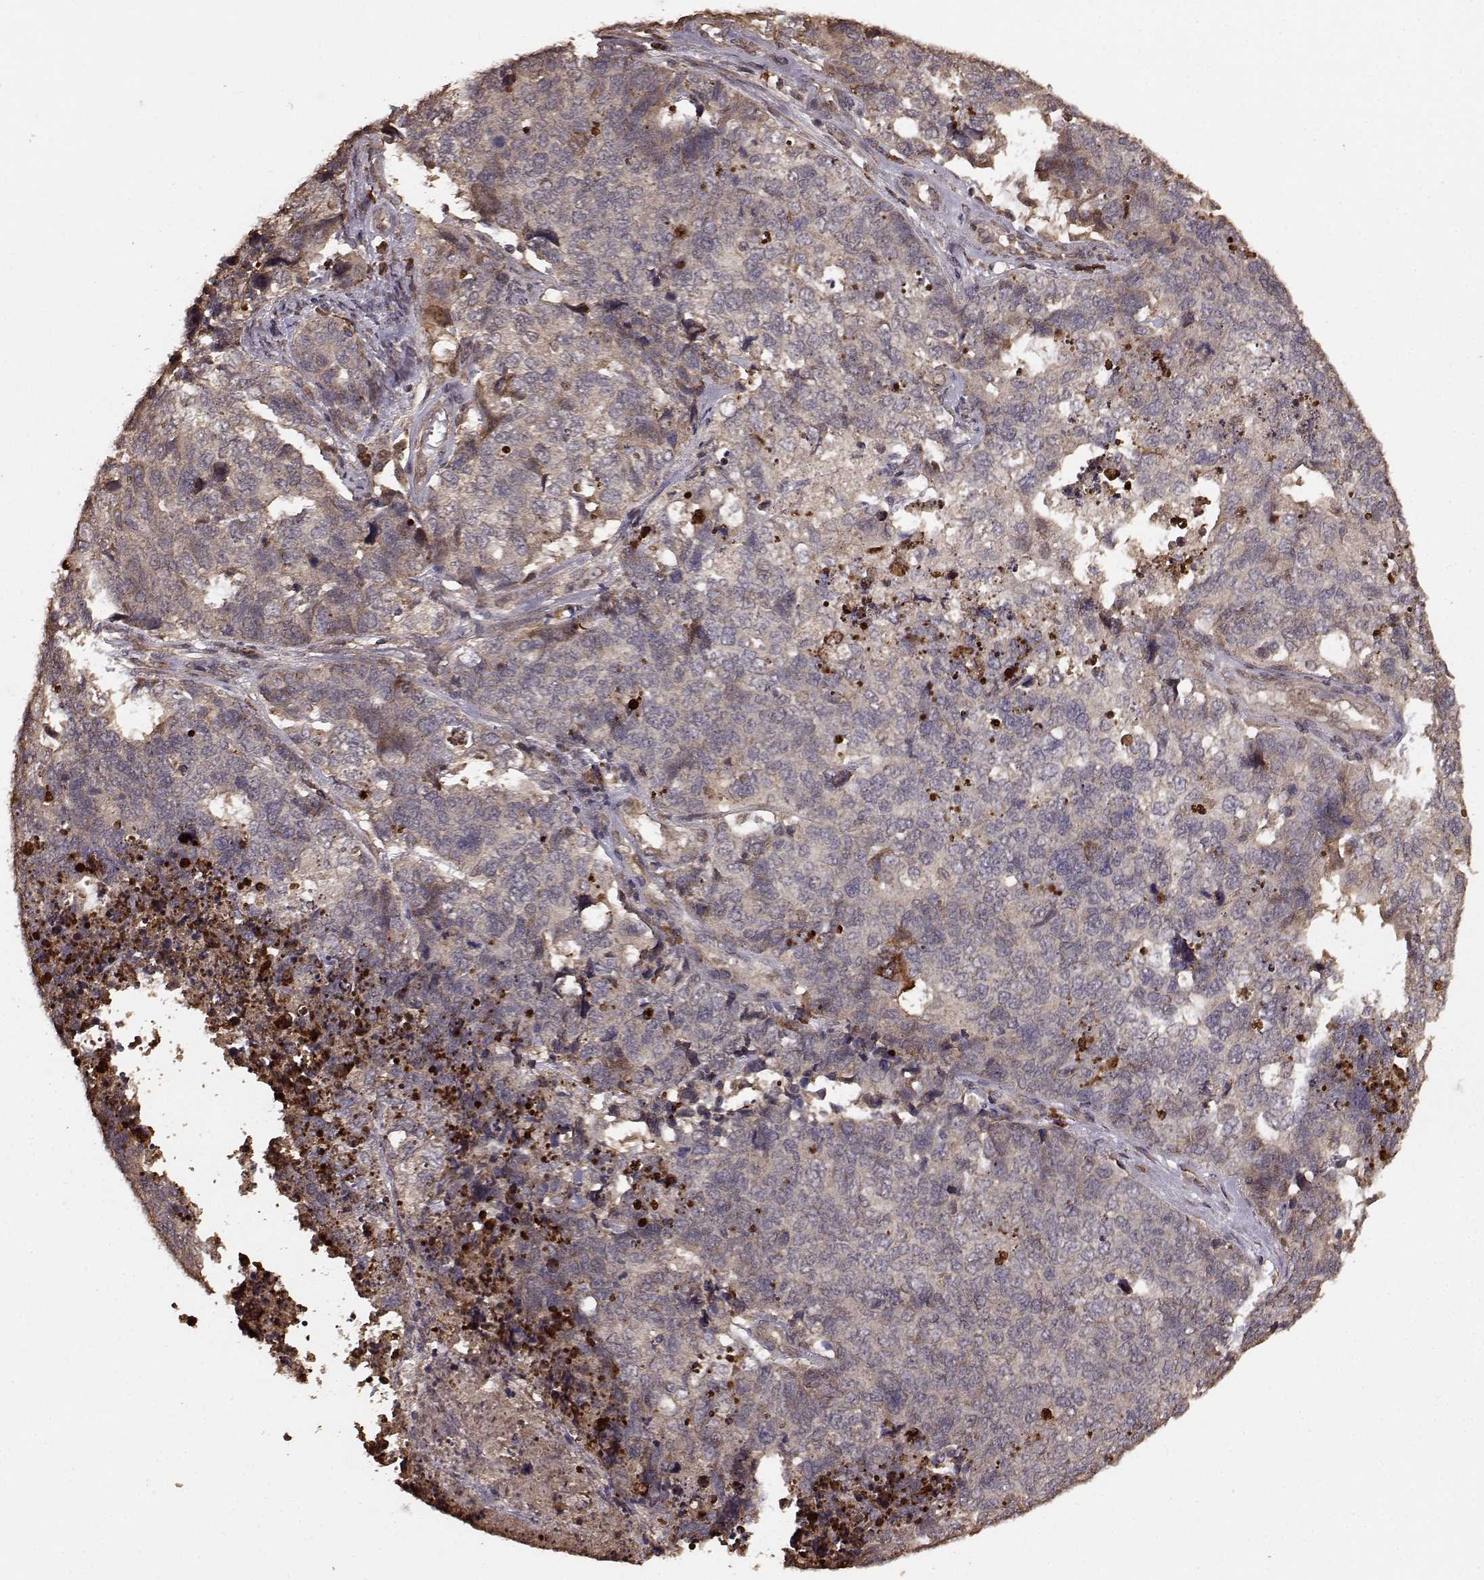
{"staining": {"intensity": "moderate", "quantity": "<25%", "location": "cytoplasmic/membranous"}, "tissue": "cervical cancer", "cell_type": "Tumor cells", "image_type": "cancer", "snomed": [{"axis": "morphology", "description": "Squamous cell carcinoma, NOS"}, {"axis": "topography", "description": "Cervix"}], "caption": "Protein staining exhibits moderate cytoplasmic/membranous expression in about <25% of tumor cells in cervical cancer.", "gene": "USP15", "patient": {"sex": "female", "age": 63}}